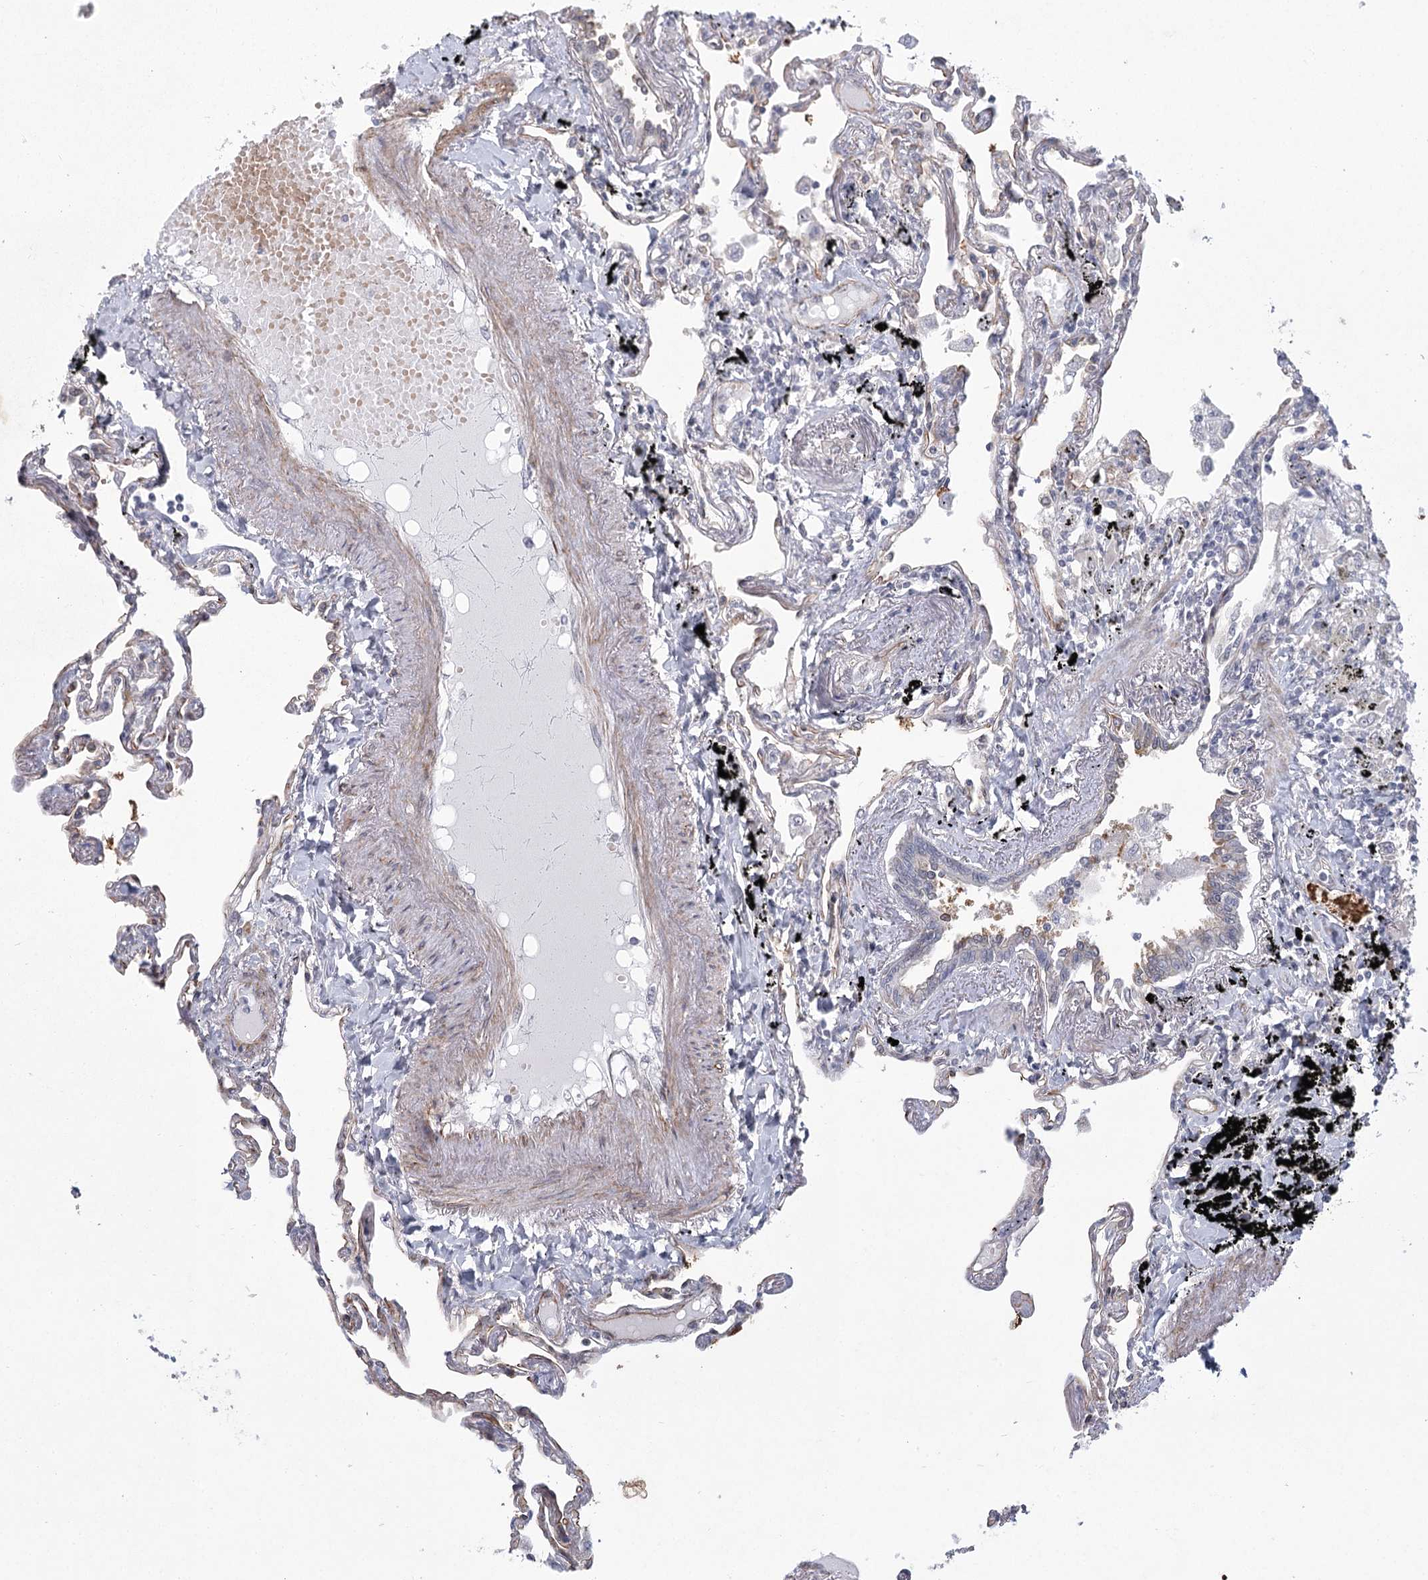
{"staining": {"intensity": "moderate", "quantity": "<25%", "location": "cytoplasmic/membranous"}, "tissue": "lung", "cell_type": "Alveolar cells", "image_type": "normal", "snomed": [{"axis": "morphology", "description": "Normal tissue, NOS"}, {"axis": "topography", "description": "Lung"}], "caption": "This is an image of immunohistochemistry staining of normal lung, which shows moderate positivity in the cytoplasmic/membranous of alveolar cells.", "gene": "MEPE", "patient": {"sex": "female", "age": 67}}